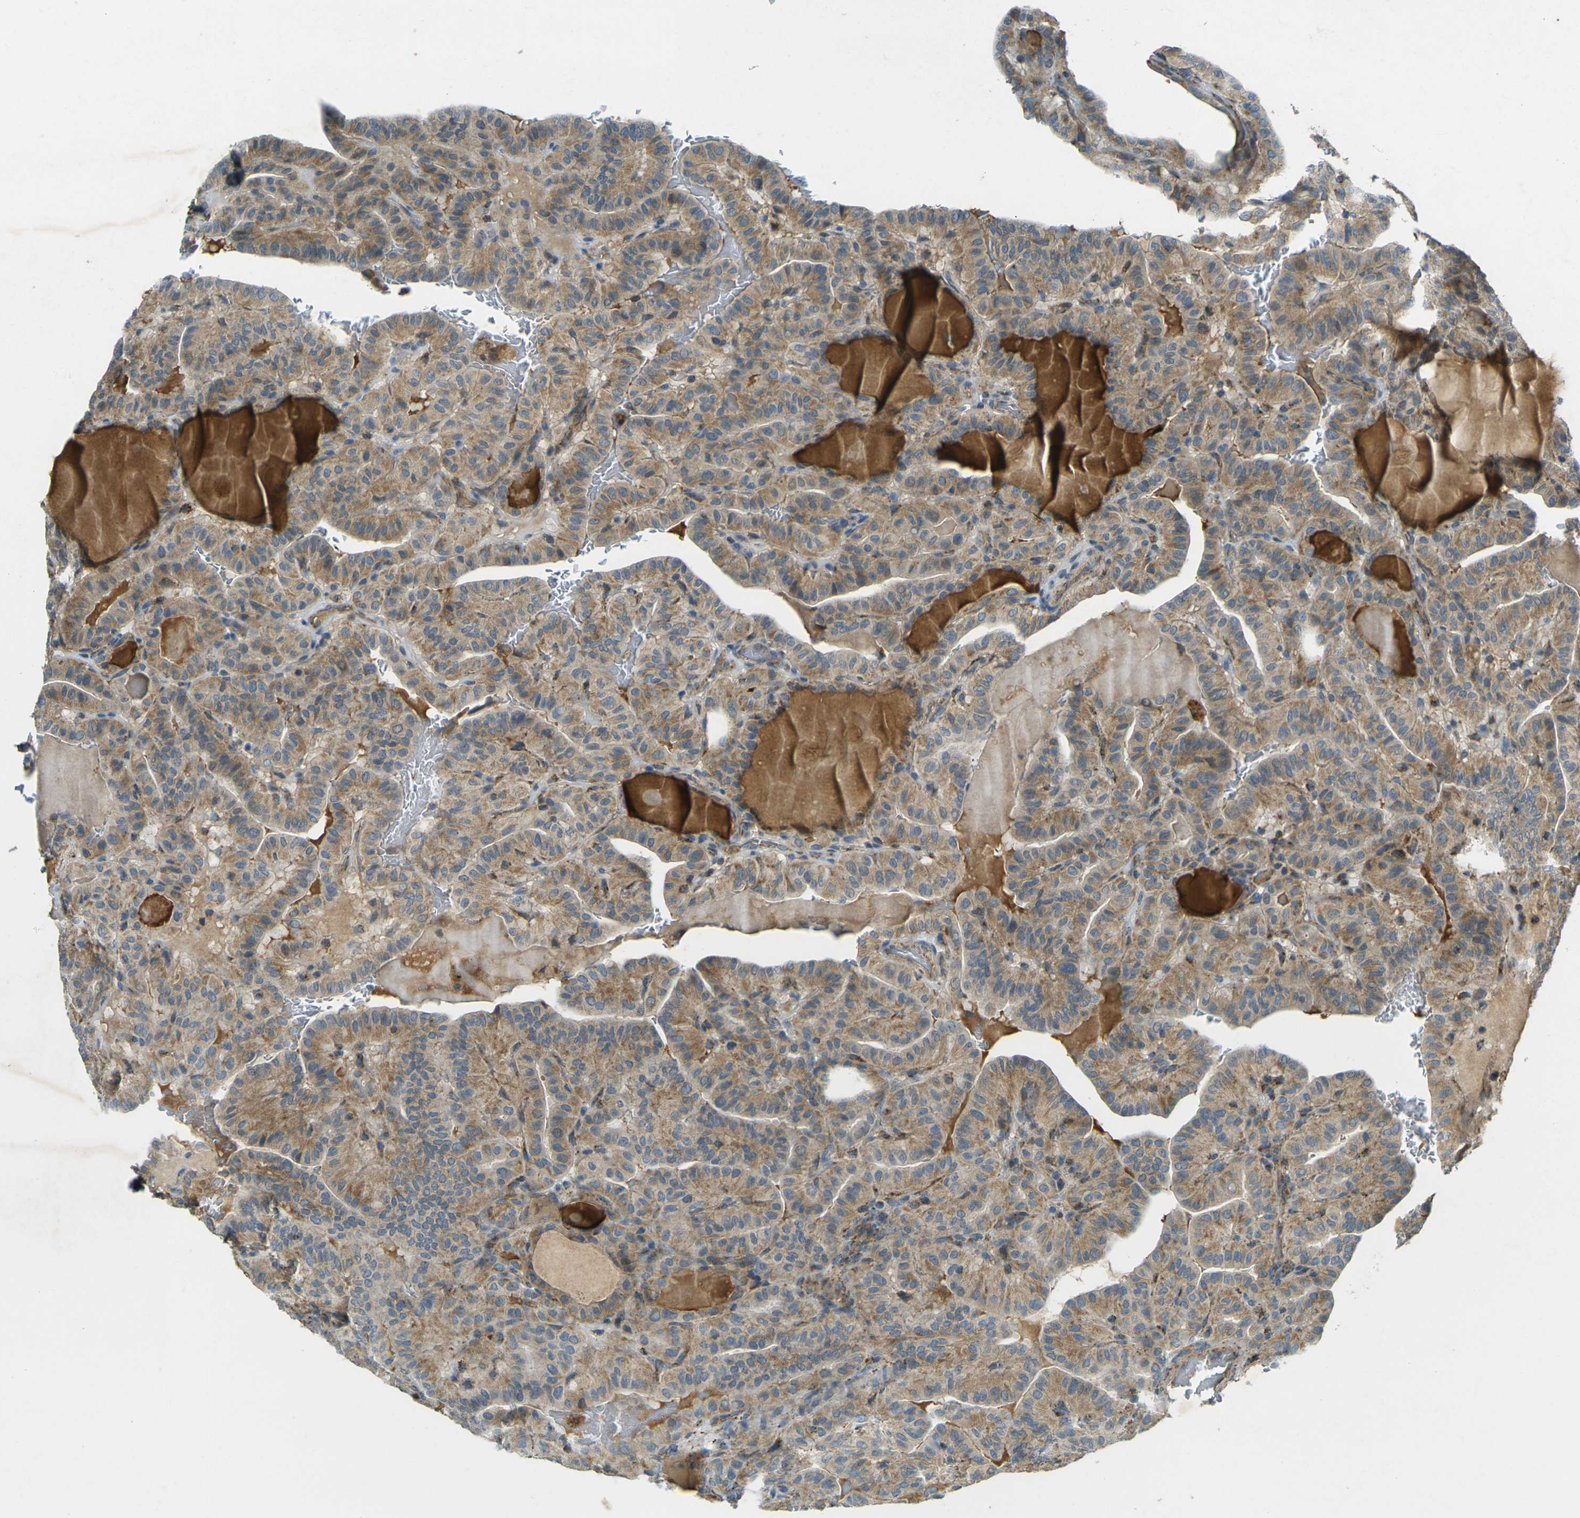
{"staining": {"intensity": "moderate", "quantity": ">75%", "location": "cytoplasmic/membranous"}, "tissue": "thyroid cancer", "cell_type": "Tumor cells", "image_type": "cancer", "snomed": [{"axis": "morphology", "description": "Papillary adenocarcinoma, NOS"}, {"axis": "topography", "description": "Thyroid gland"}], "caption": "Approximately >75% of tumor cells in thyroid cancer (papillary adenocarcinoma) show moderate cytoplasmic/membranous protein staining as visualized by brown immunohistochemical staining.", "gene": "IGF1R", "patient": {"sex": "male", "age": 77}}